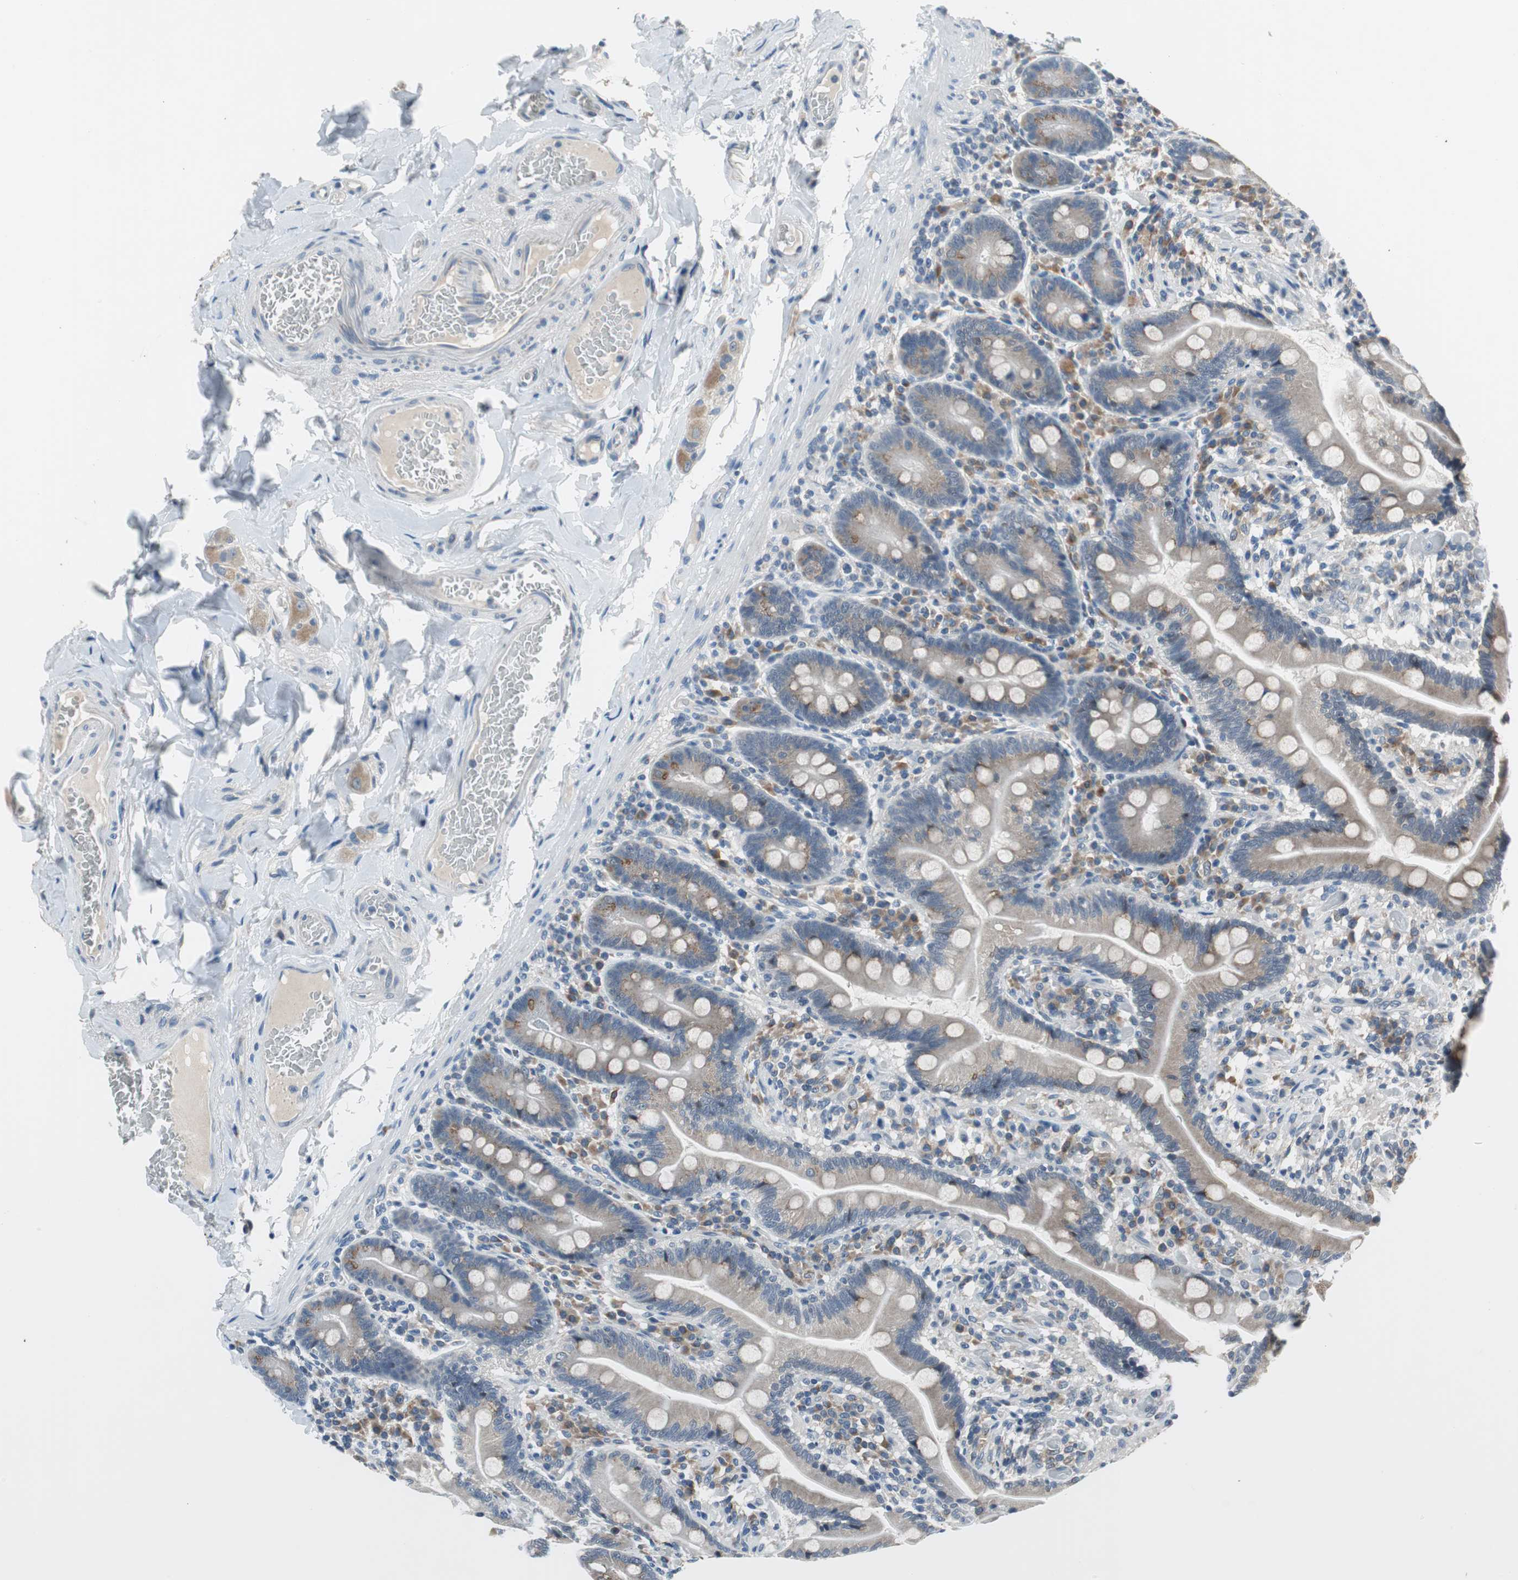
{"staining": {"intensity": "strong", "quantity": "25%-75%", "location": "cytoplasmic/membranous"}, "tissue": "duodenum", "cell_type": "Glandular cells", "image_type": "normal", "snomed": [{"axis": "morphology", "description": "Normal tissue, NOS"}, {"axis": "topography", "description": "Duodenum"}], "caption": "This photomicrograph displays IHC staining of normal human duodenum, with high strong cytoplasmic/membranous positivity in approximately 25%-75% of glandular cells.", "gene": "PLAA", "patient": {"sex": "male", "age": 66}}